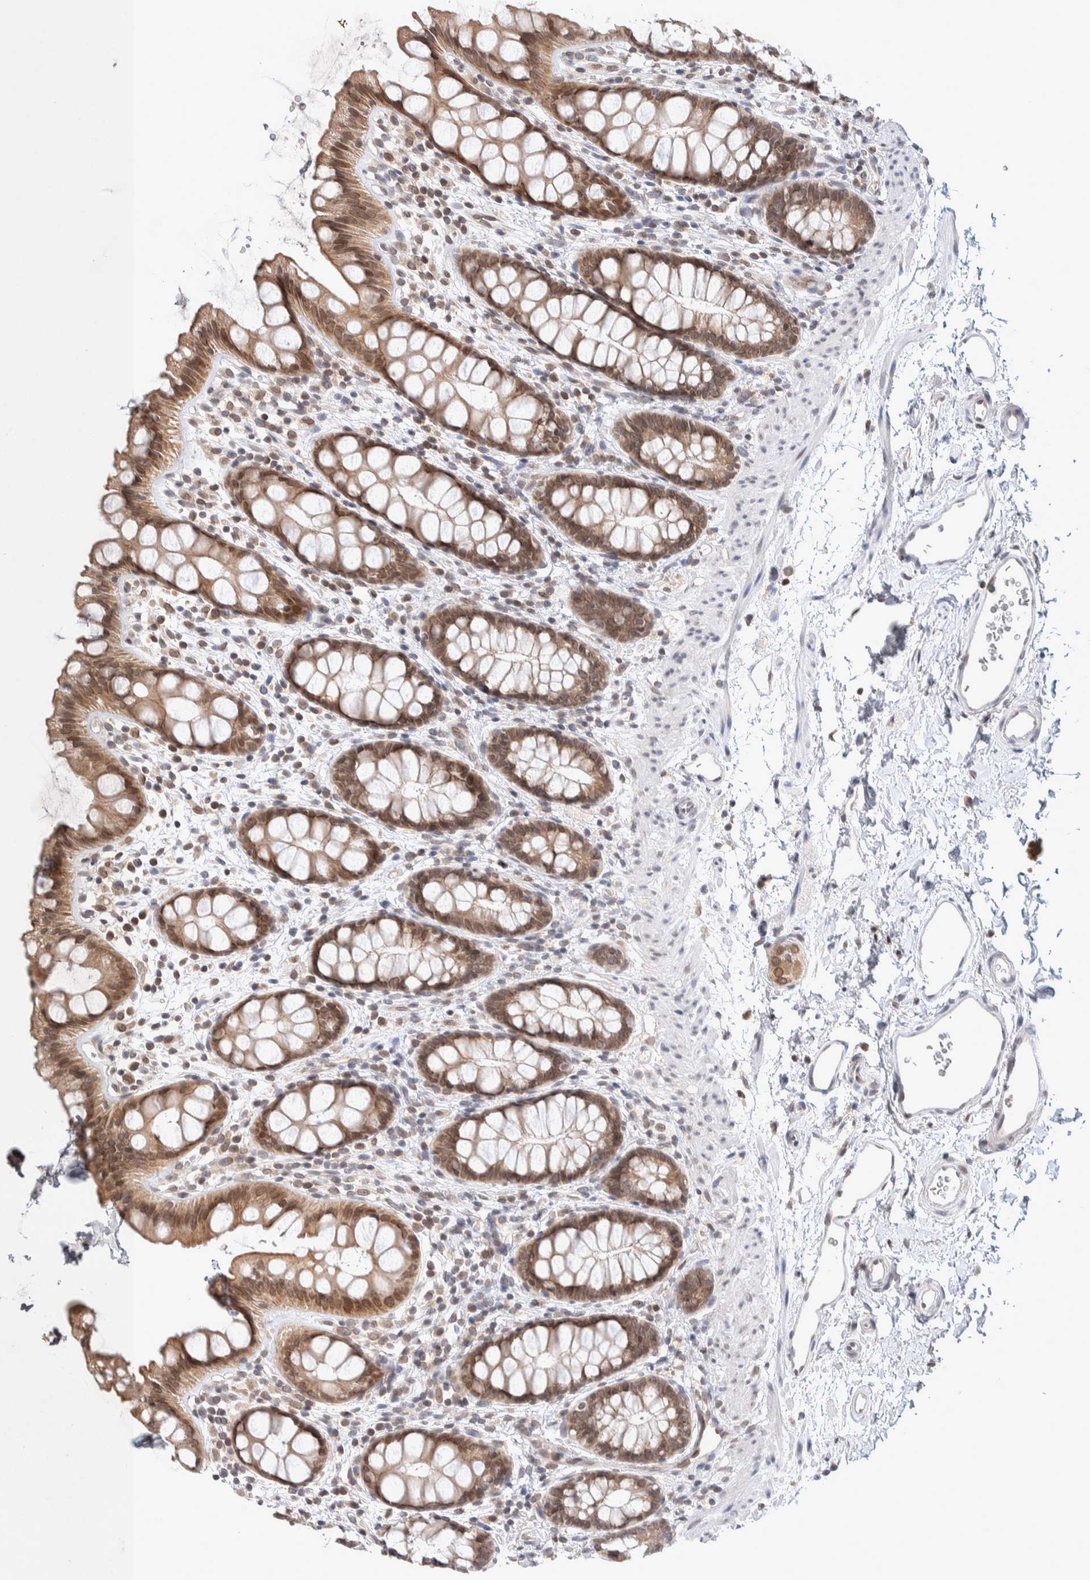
{"staining": {"intensity": "moderate", "quantity": ">75%", "location": "cytoplasmic/membranous"}, "tissue": "rectum", "cell_type": "Glandular cells", "image_type": "normal", "snomed": [{"axis": "morphology", "description": "Normal tissue, NOS"}, {"axis": "topography", "description": "Rectum"}], "caption": "Rectum stained with immunohistochemistry exhibits moderate cytoplasmic/membranous staining in approximately >75% of glandular cells.", "gene": "CRAT", "patient": {"sex": "female", "age": 65}}